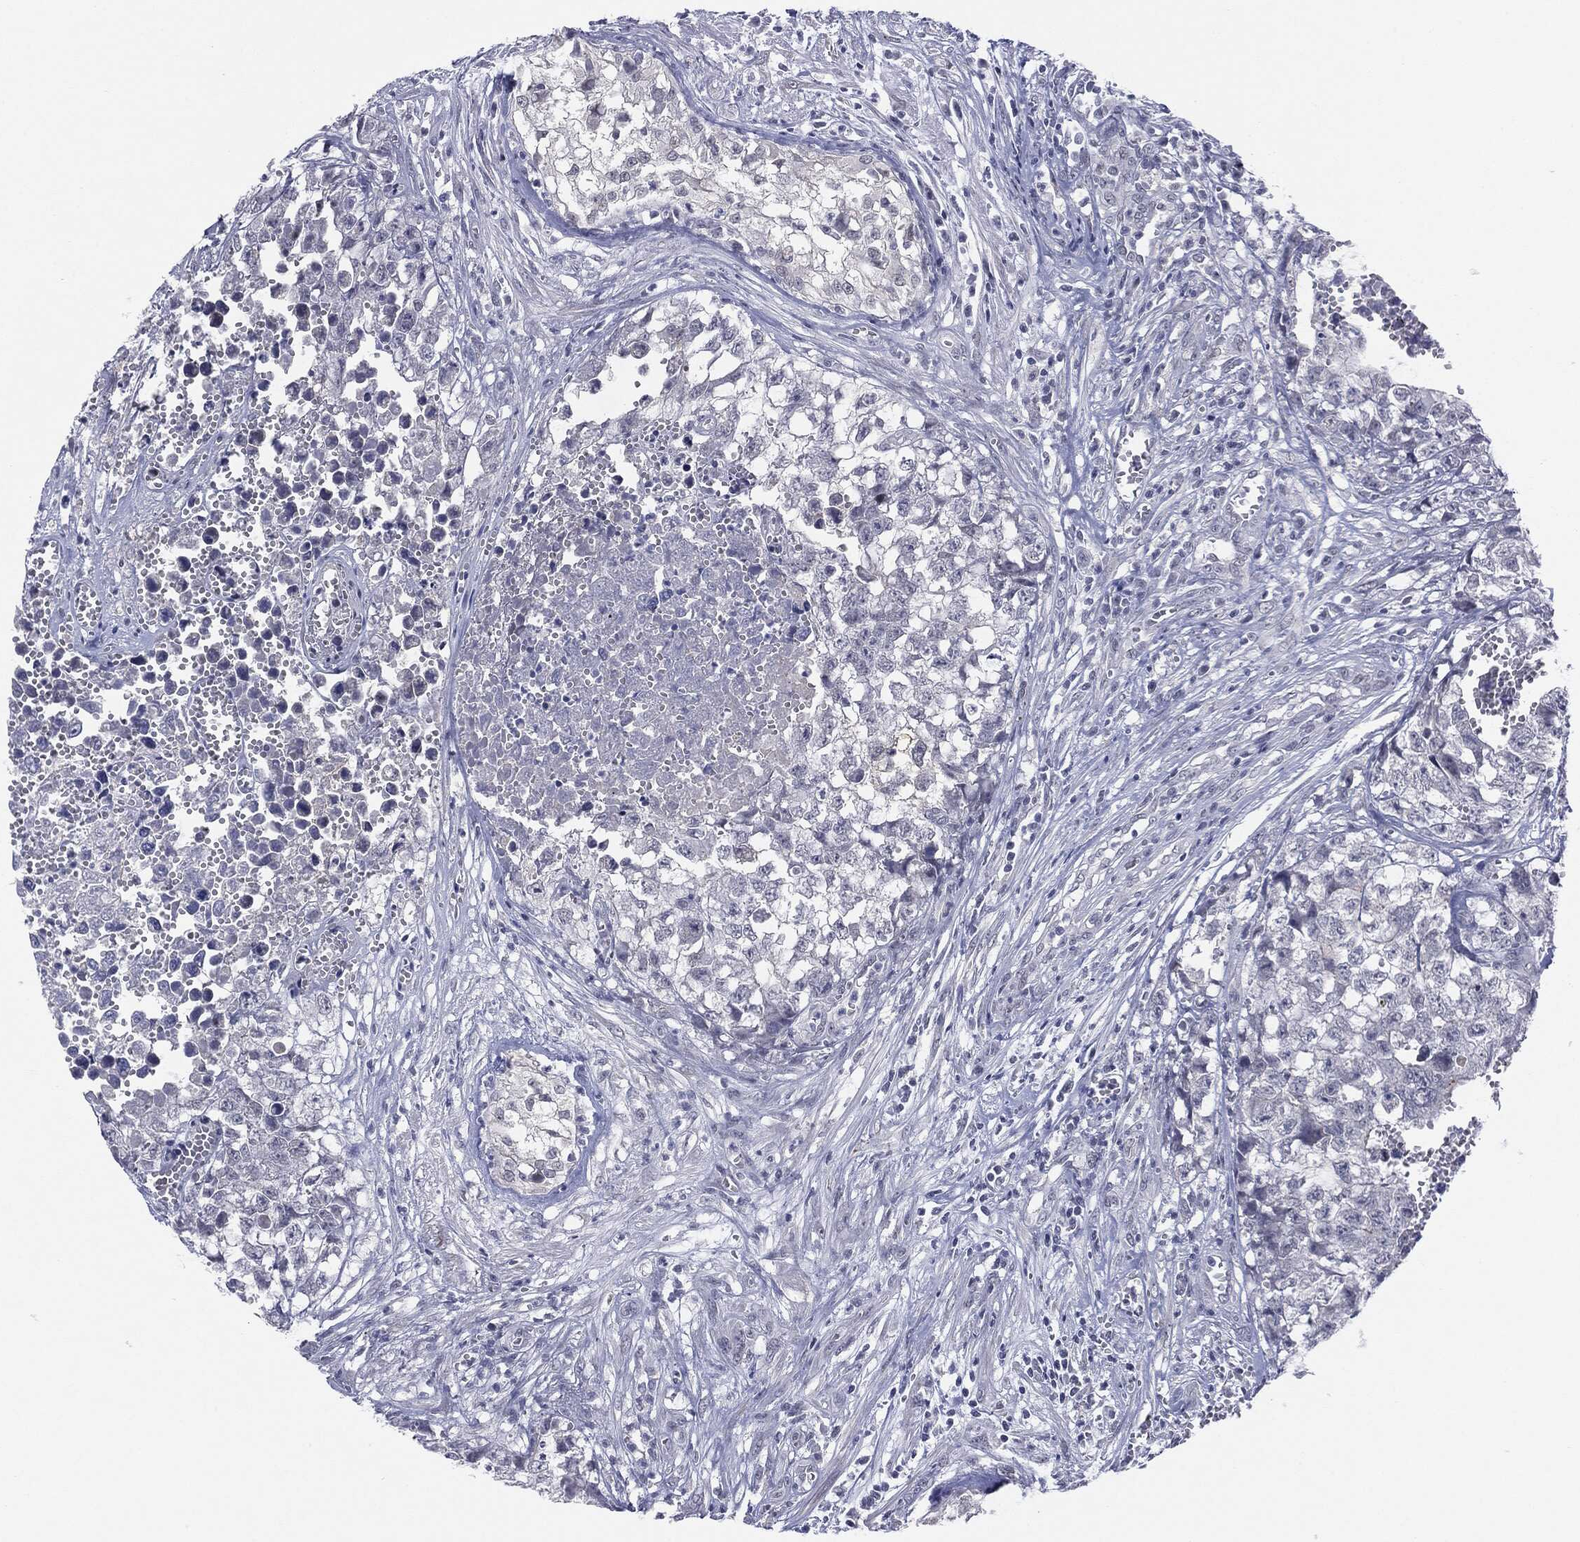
{"staining": {"intensity": "negative", "quantity": "none", "location": "none"}, "tissue": "testis cancer", "cell_type": "Tumor cells", "image_type": "cancer", "snomed": [{"axis": "morphology", "description": "Seminoma, NOS"}, {"axis": "morphology", "description": "Carcinoma, Embryonal, NOS"}, {"axis": "topography", "description": "Testis"}], "caption": "Testis cancer stained for a protein using IHC reveals no positivity tumor cells.", "gene": "SLC5A5", "patient": {"sex": "male", "age": 22}}